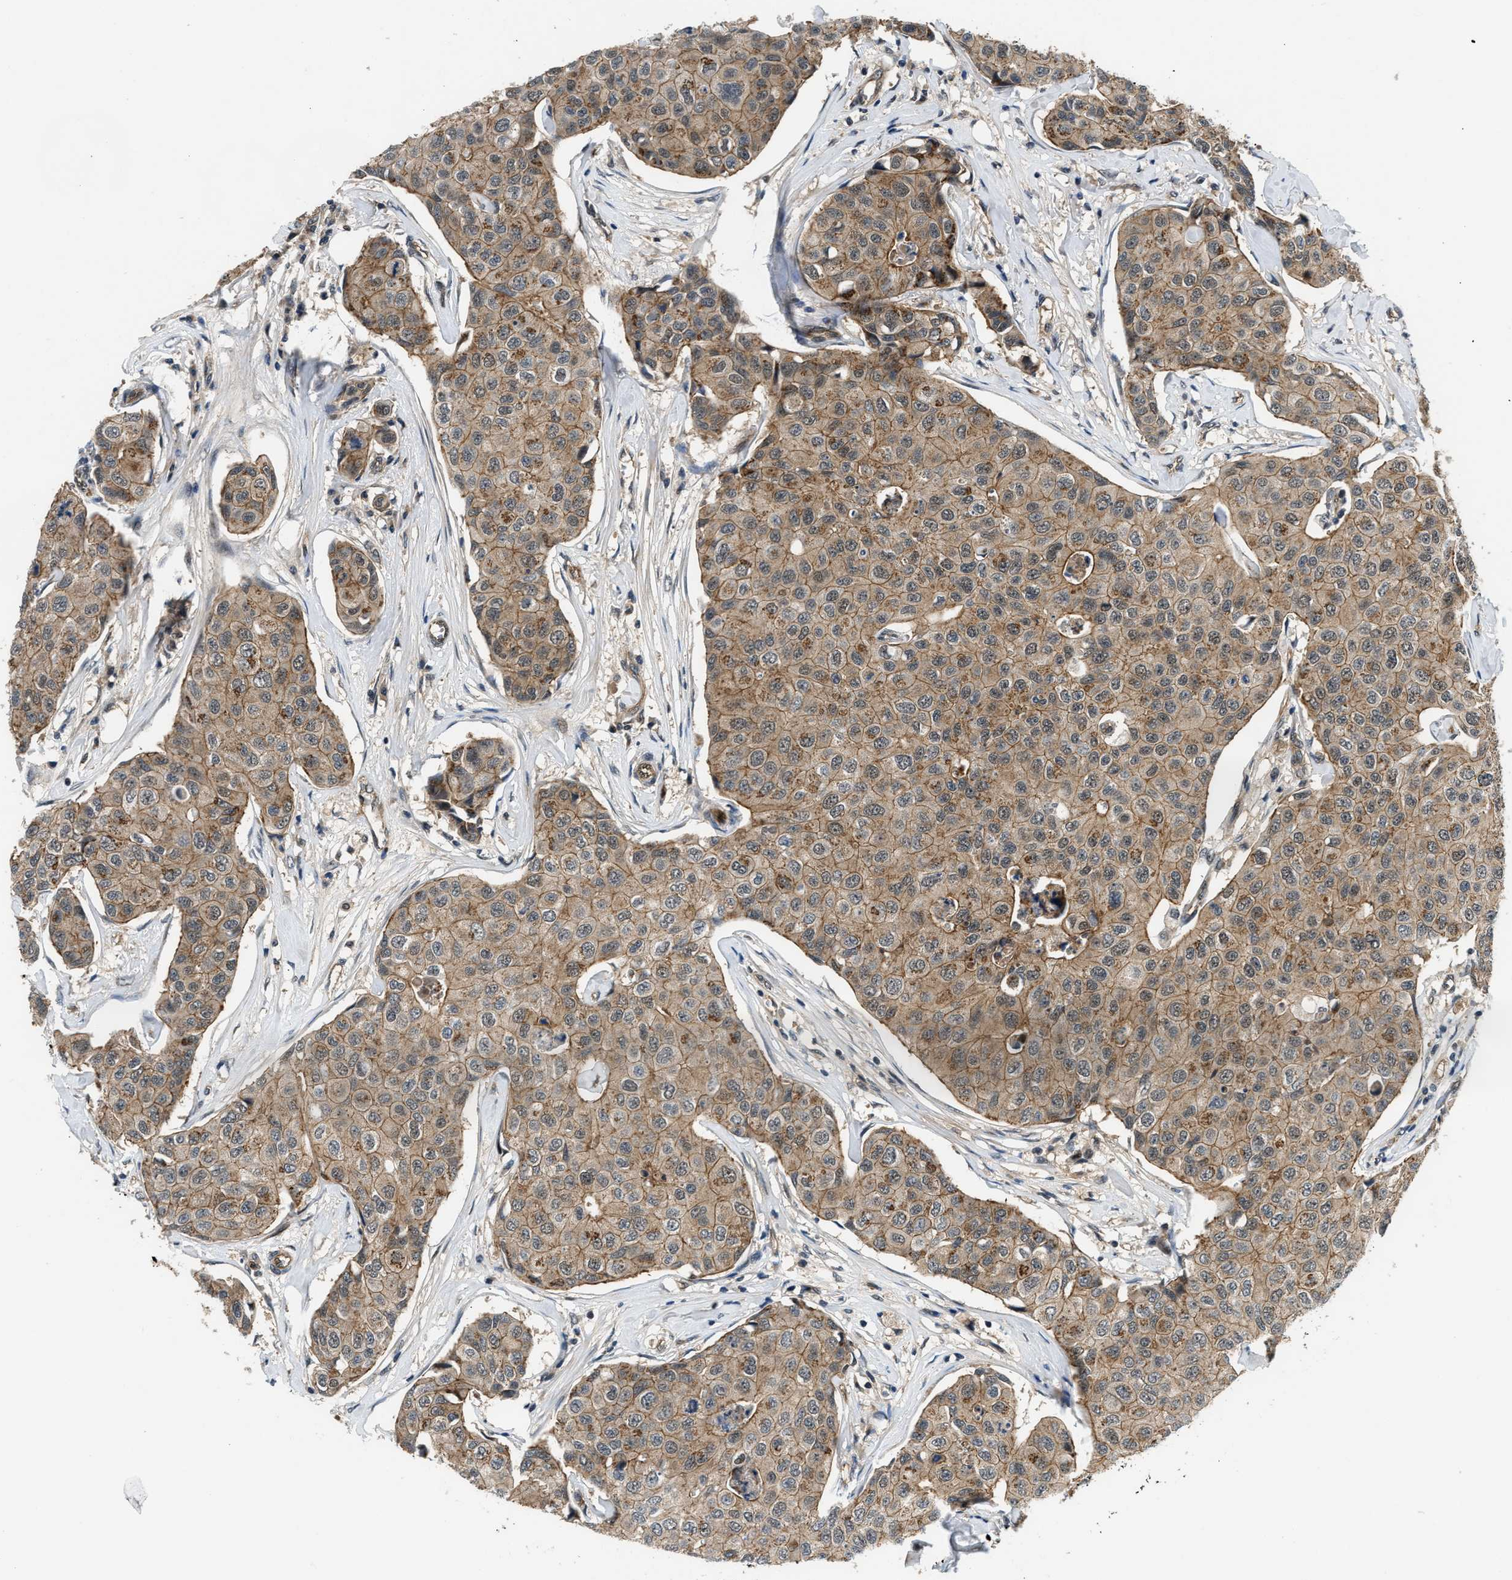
{"staining": {"intensity": "weak", "quantity": ">75%", "location": "cytoplasmic/membranous"}, "tissue": "breast cancer", "cell_type": "Tumor cells", "image_type": "cancer", "snomed": [{"axis": "morphology", "description": "Duct carcinoma"}, {"axis": "topography", "description": "Breast"}], "caption": "Immunohistochemistry (IHC) staining of breast cancer, which exhibits low levels of weak cytoplasmic/membranous positivity in about >75% of tumor cells indicating weak cytoplasmic/membranous protein positivity. The staining was performed using DAB (3,3'-diaminobenzidine) (brown) for protein detection and nuclei were counterstained in hematoxylin (blue).", "gene": "COPS2", "patient": {"sex": "female", "age": 80}}